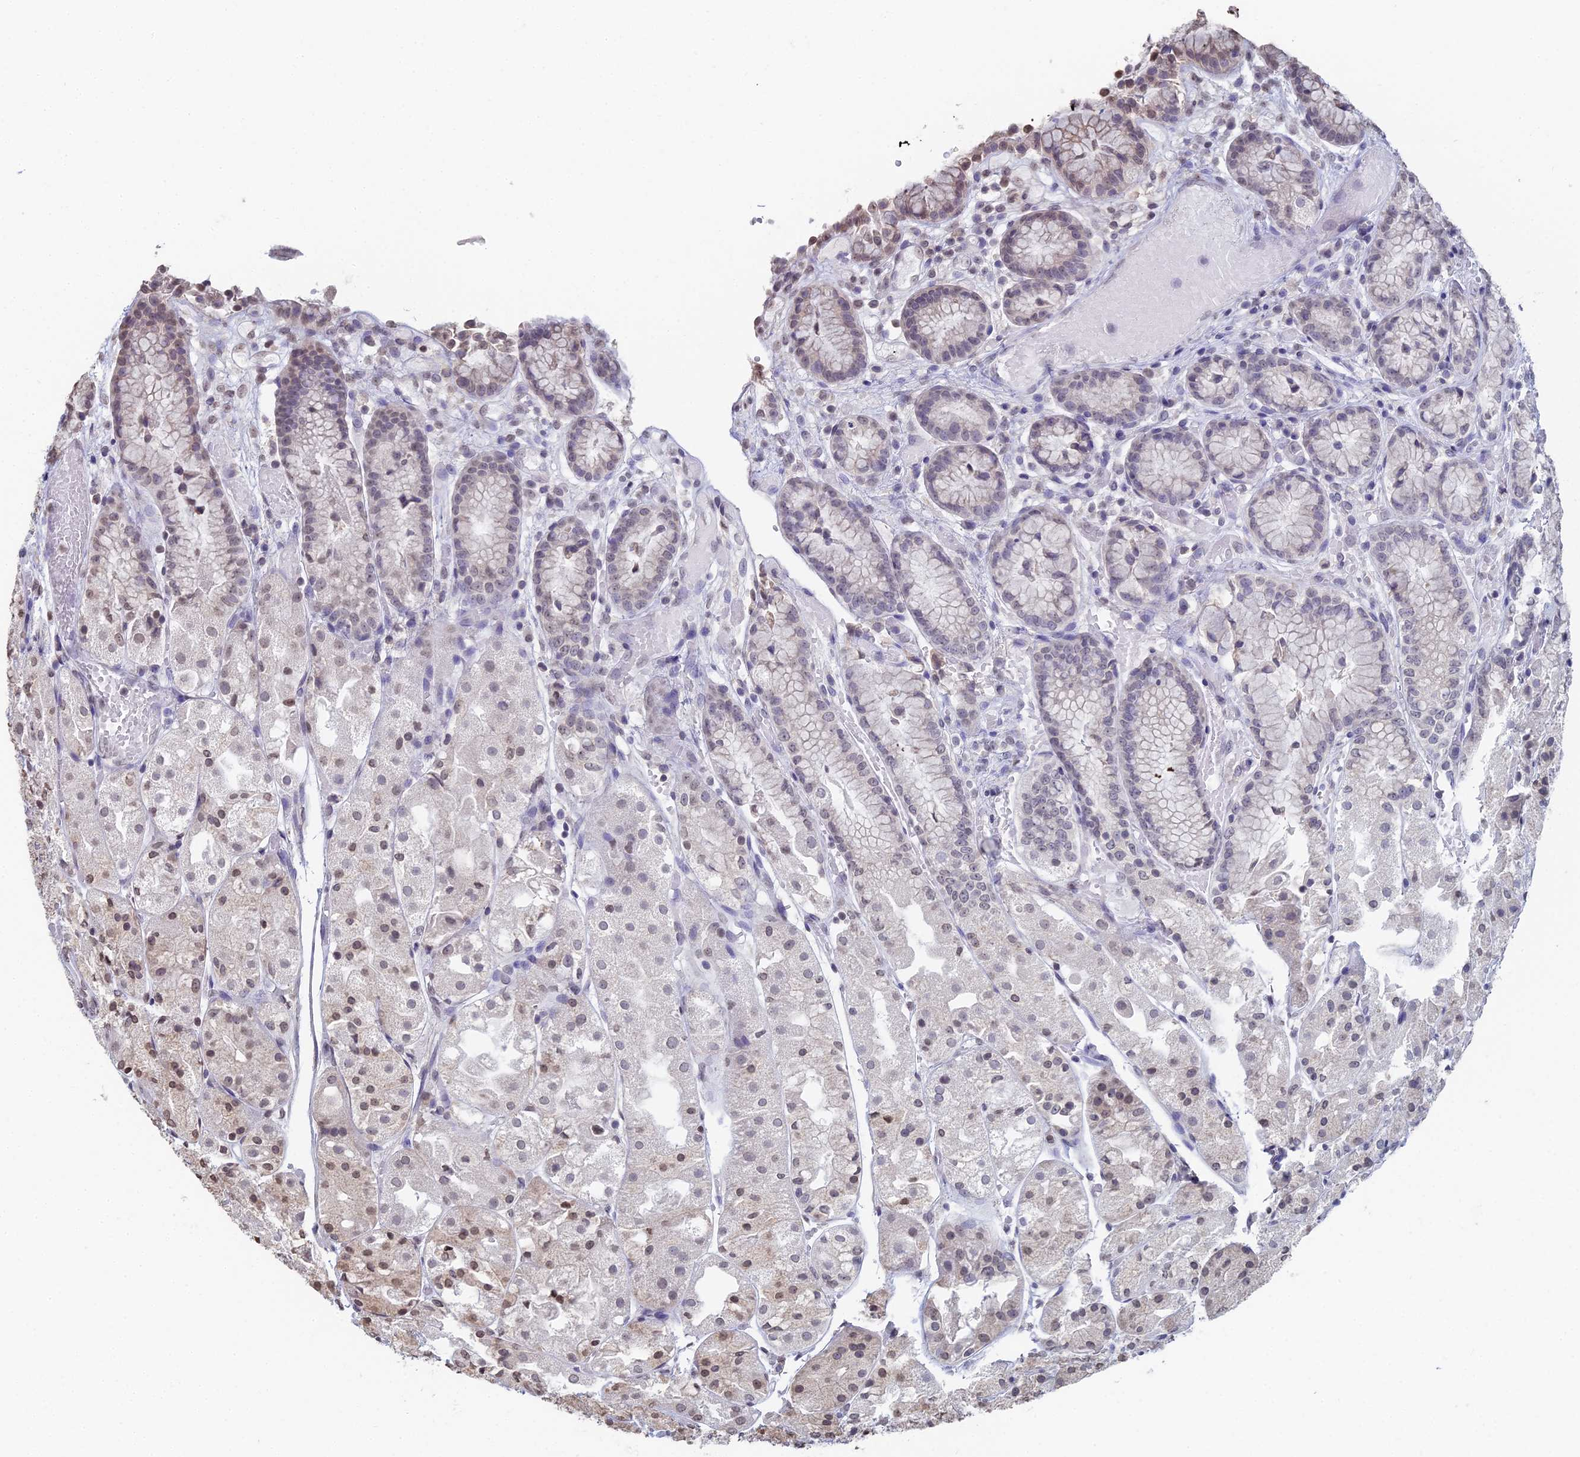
{"staining": {"intensity": "weak", "quantity": "<25%", "location": "cytoplasmic/membranous,nuclear"}, "tissue": "stomach", "cell_type": "Glandular cells", "image_type": "normal", "snomed": [{"axis": "morphology", "description": "Normal tissue, NOS"}, {"axis": "topography", "description": "Stomach, upper"}], "caption": "Immunohistochemical staining of unremarkable human stomach demonstrates no significant positivity in glandular cells.", "gene": "PRR22", "patient": {"sex": "male", "age": 72}}